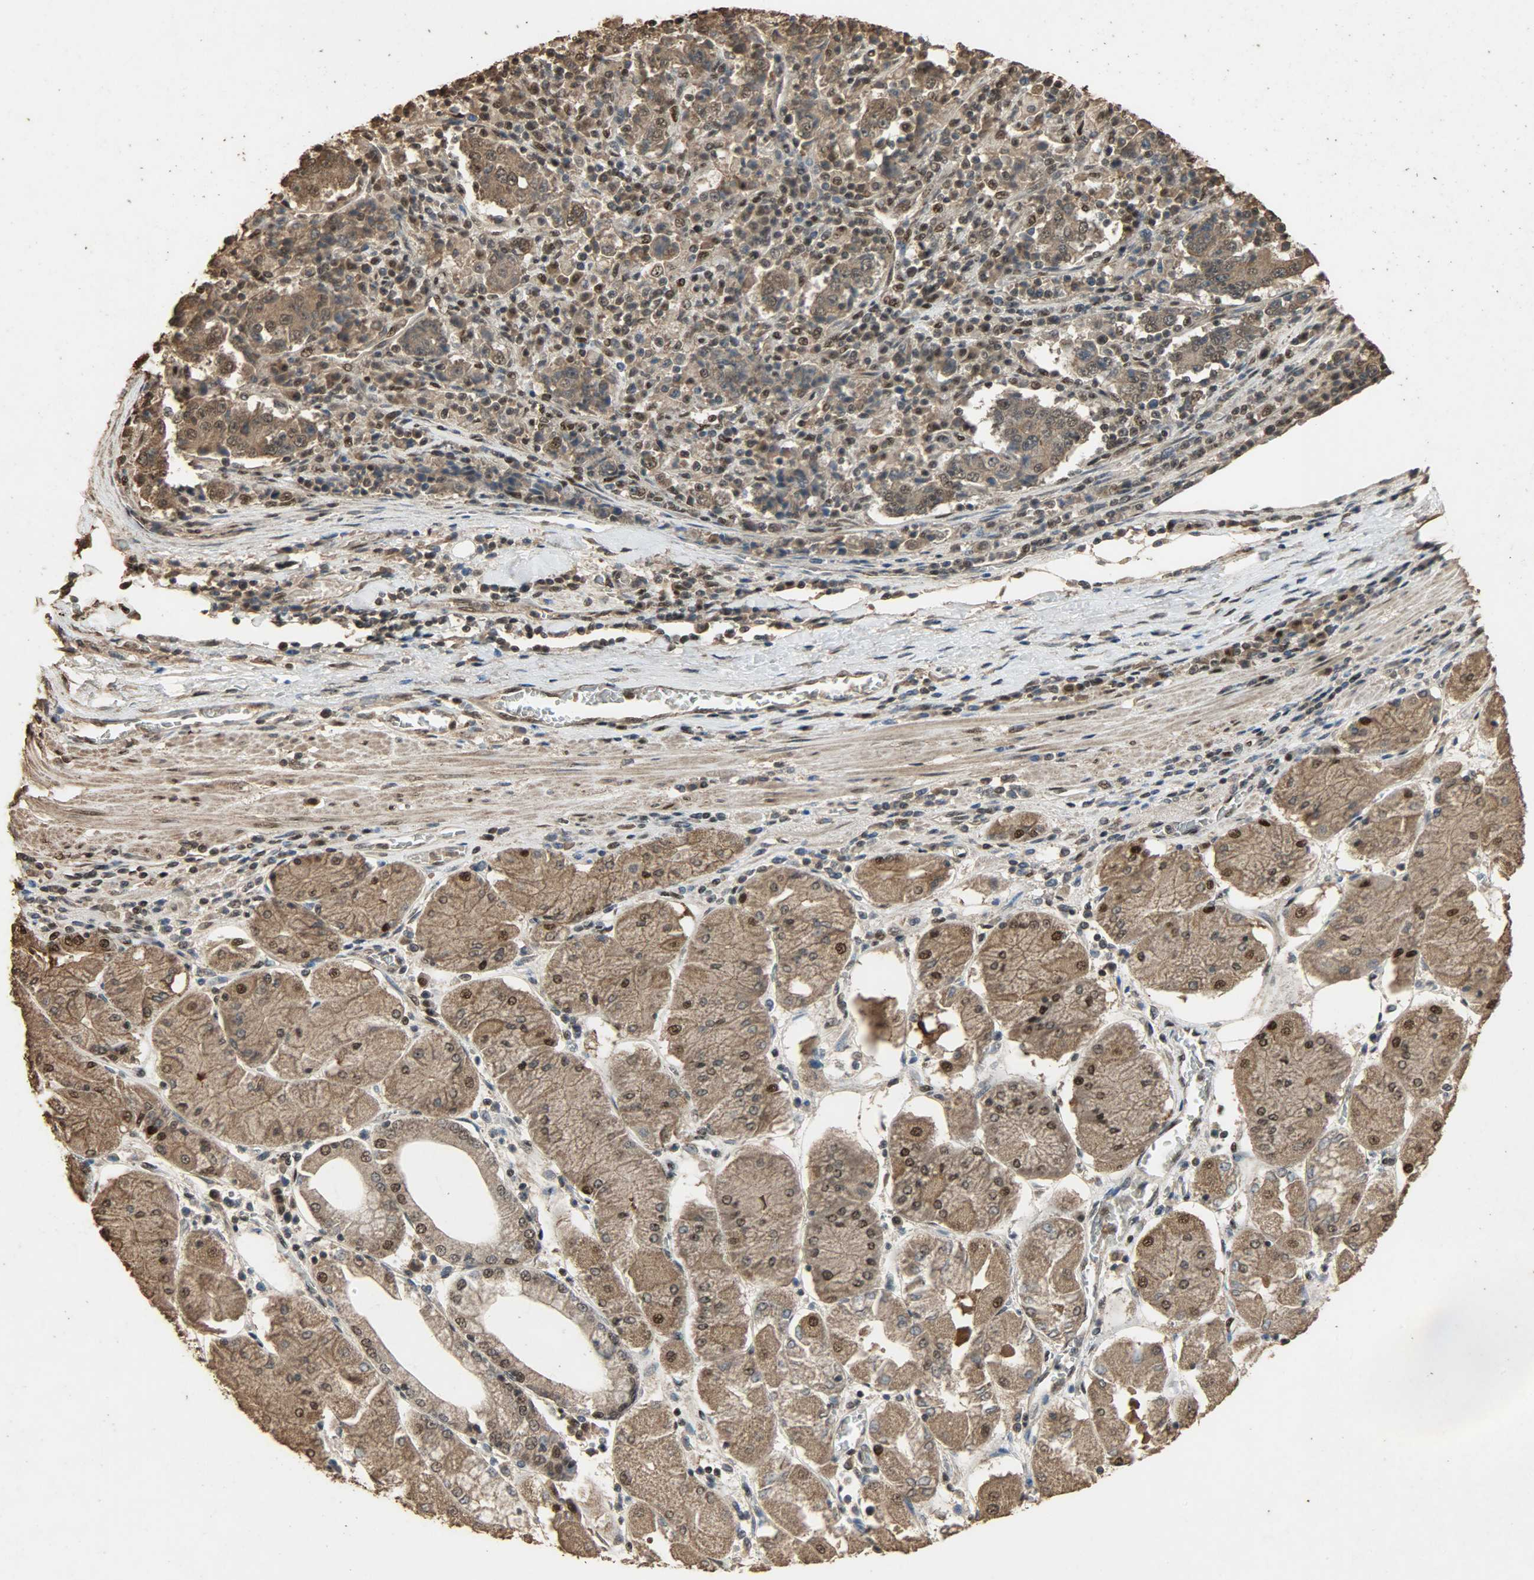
{"staining": {"intensity": "moderate", "quantity": ">75%", "location": "cytoplasmic/membranous"}, "tissue": "stomach cancer", "cell_type": "Tumor cells", "image_type": "cancer", "snomed": [{"axis": "morphology", "description": "Normal tissue, NOS"}, {"axis": "morphology", "description": "Adenocarcinoma, NOS"}, {"axis": "topography", "description": "Stomach, upper"}, {"axis": "topography", "description": "Stomach"}], "caption": "This image displays immunohistochemistry staining of stomach cancer, with medium moderate cytoplasmic/membranous positivity in approximately >75% of tumor cells.", "gene": "CCNT2", "patient": {"sex": "male", "age": 59}}